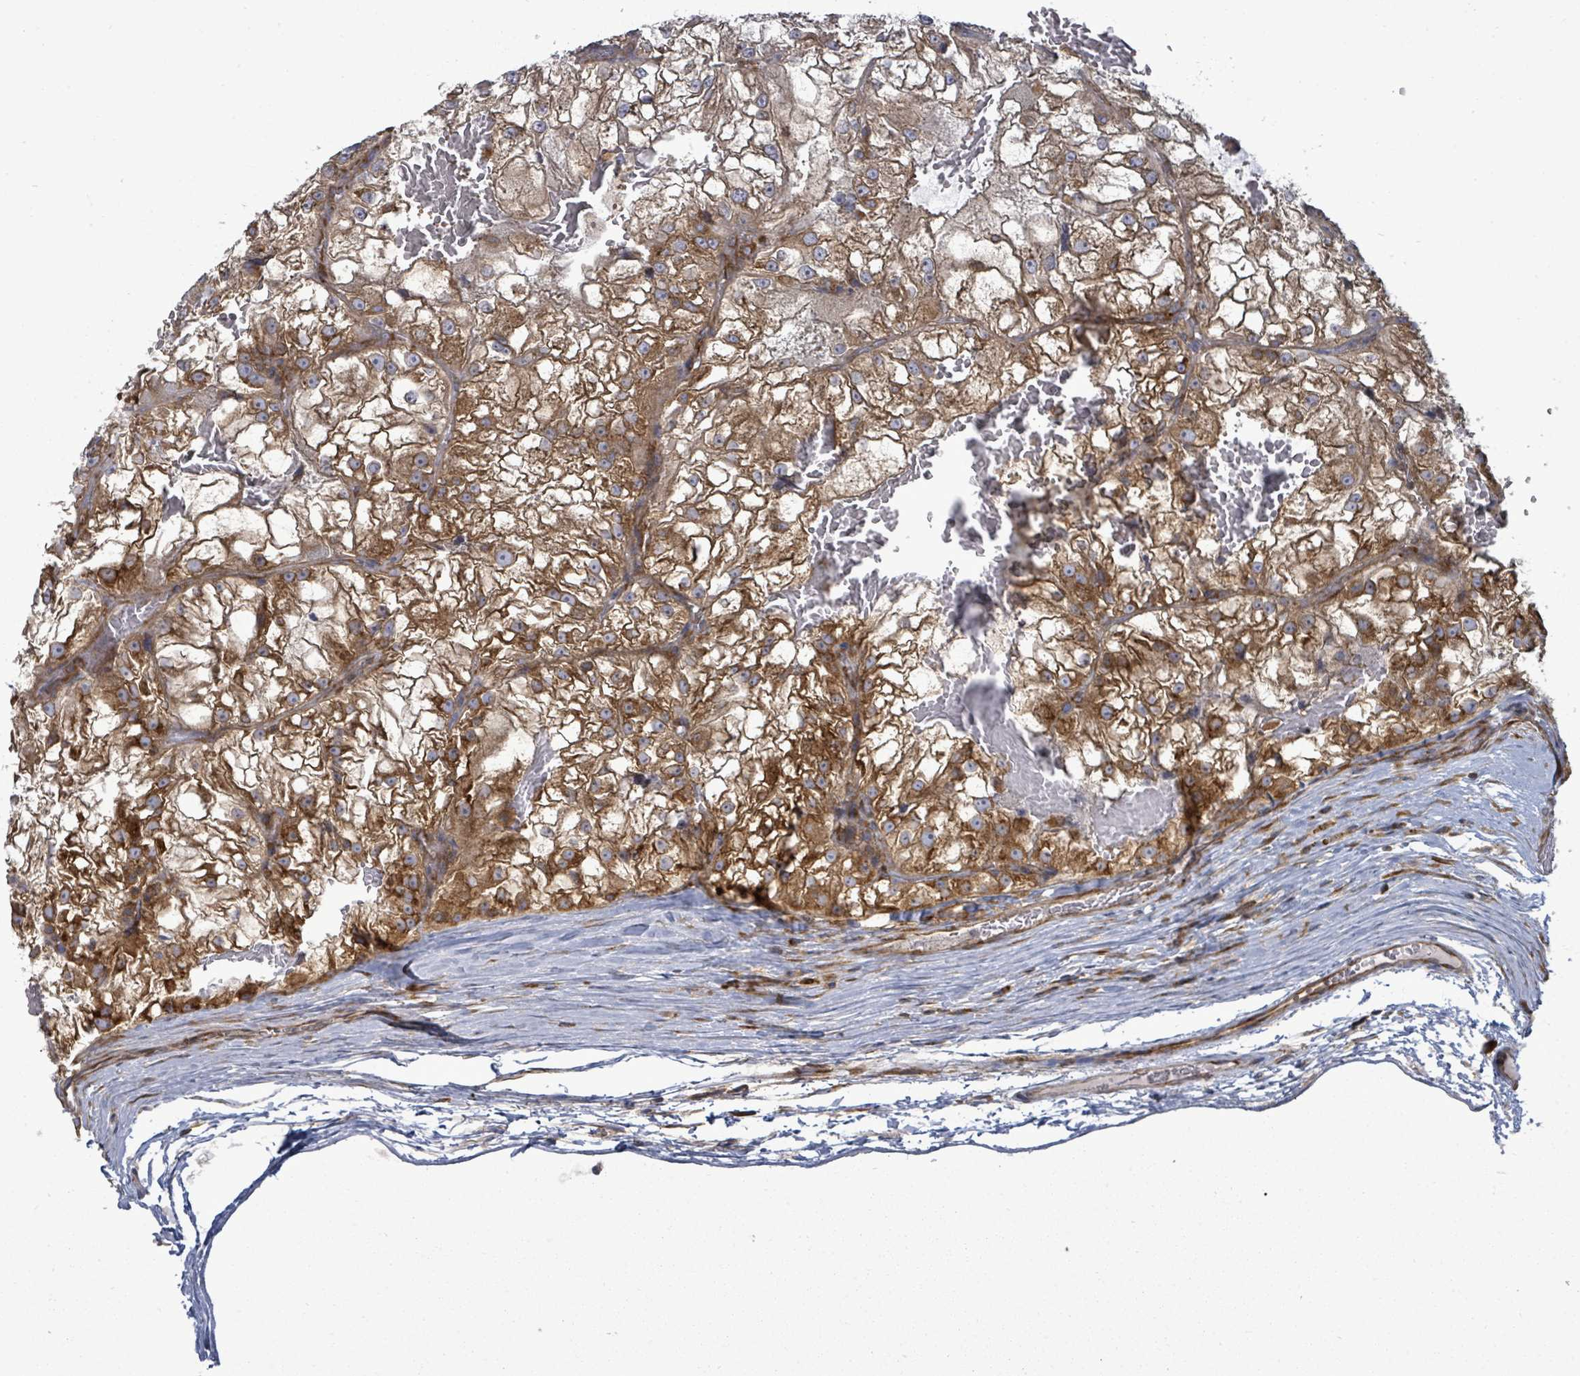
{"staining": {"intensity": "moderate", "quantity": ">75%", "location": "cytoplasmic/membranous"}, "tissue": "renal cancer", "cell_type": "Tumor cells", "image_type": "cancer", "snomed": [{"axis": "morphology", "description": "Adenocarcinoma, NOS"}, {"axis": "topography", "description": "Kidney"}], "caption": "Brown immunohistochemical staining in human renal cancer demonstrates moderate cytoplasmic/membranous staining in approximately >75% of tumor cells. The staining was performed using DAB, with brown indicating positive protein expression. Nuclei are stained blue with hematoxylin.", "gene": "EIF3C", "patient": {"sex": "female", "age": 72}}